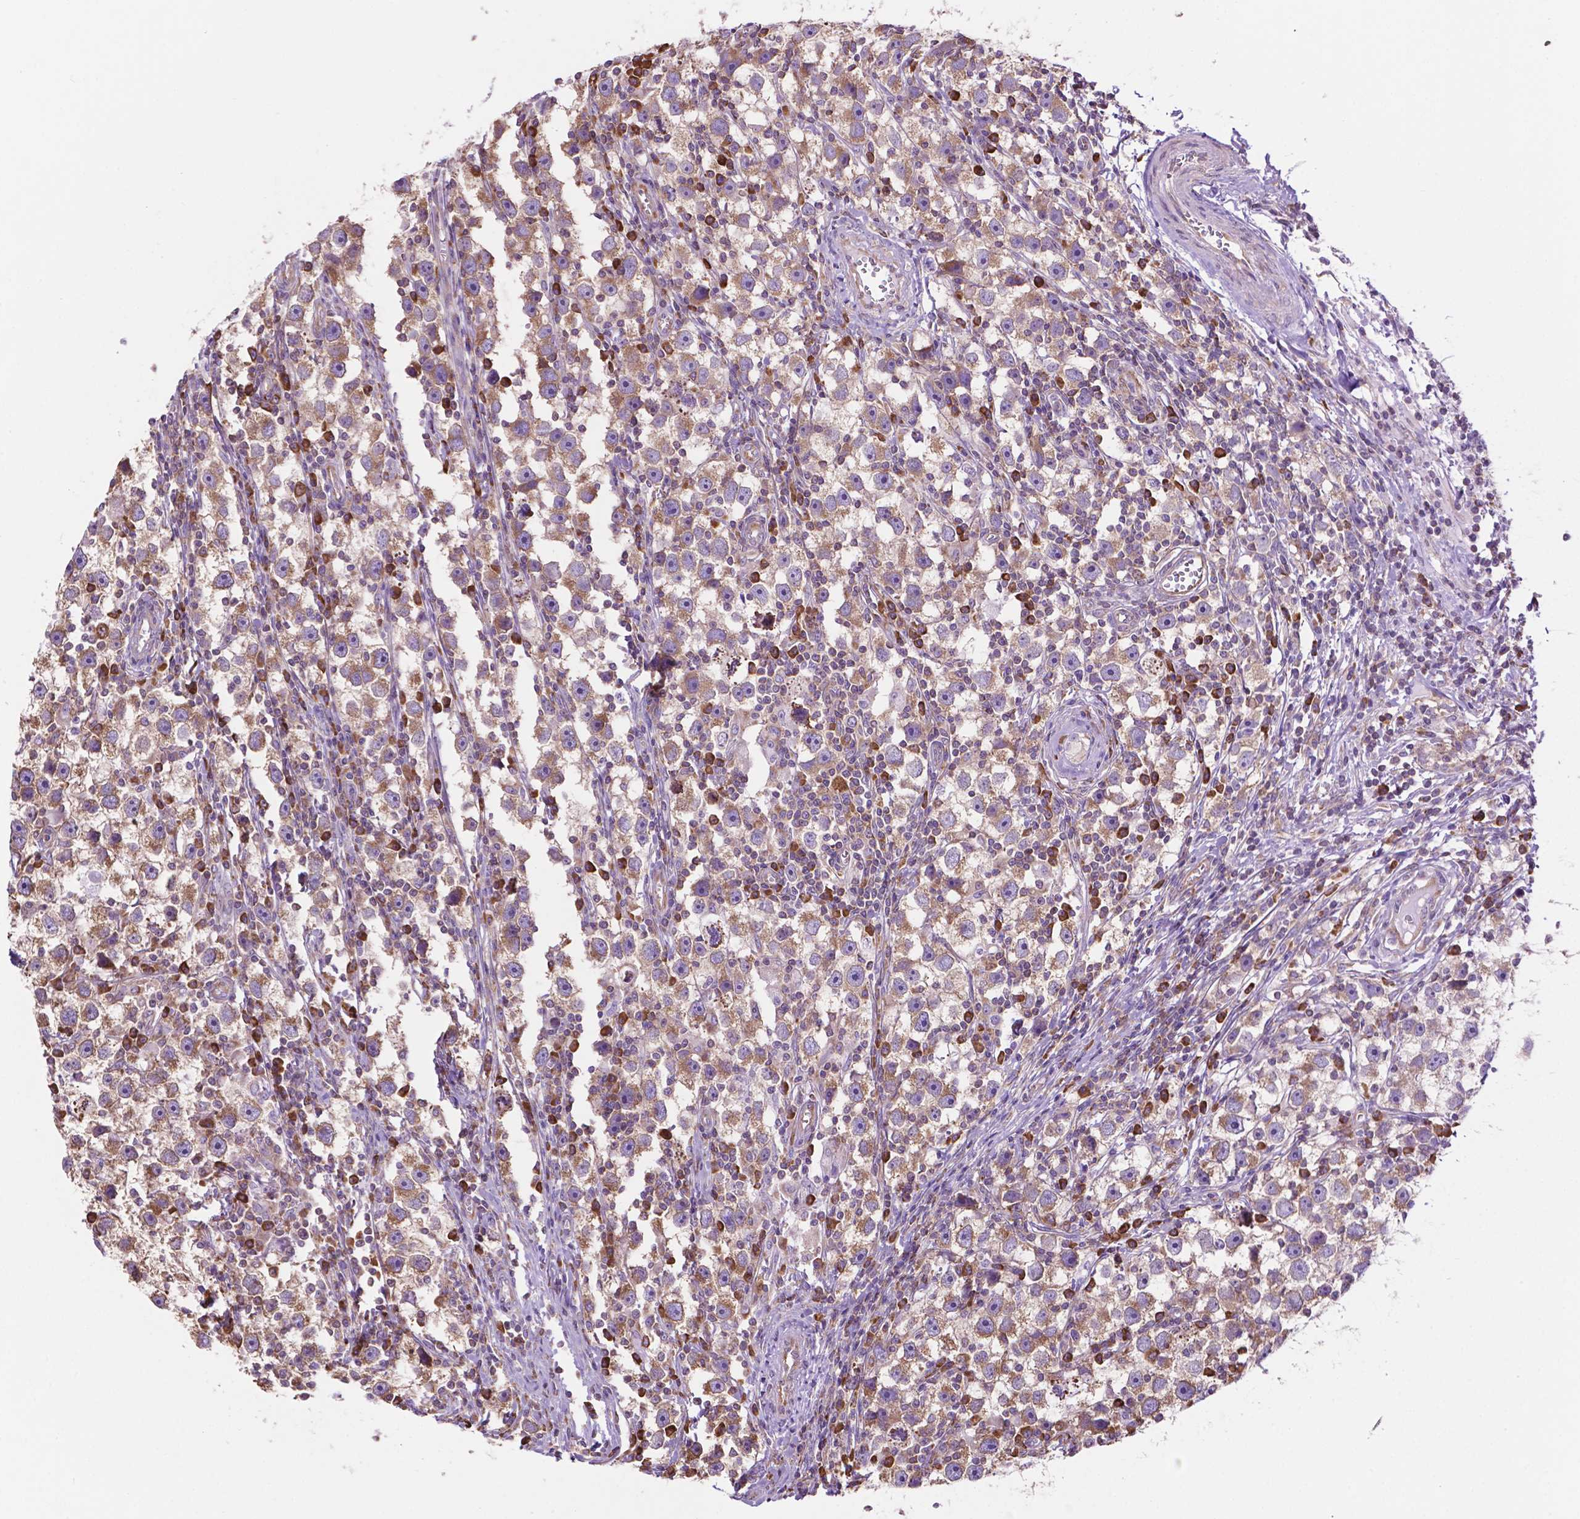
{"staining": {"intensity": "moderate", "quantity": "25%-75%", "location": "cytoplasmic/membranous"}, "tissue": "testis cancer", "cell_type": "Tumor cells", "image_type": "cancer", "snomed": [{"axis": "morphology", "description": "Seminoma, NOS"}, {"axis": "topography", "description": "Testis"}], "caption": "Immunohistochemistry (IHC) image of testis seminoma stained for a protein (brown), which reveals medium levels of moderate cytoplasmic/membranous positivity in approximately 25%-75% of tumor cells.", "gene": "RPL29", "patient": {"sex": "male", "age": 30}}